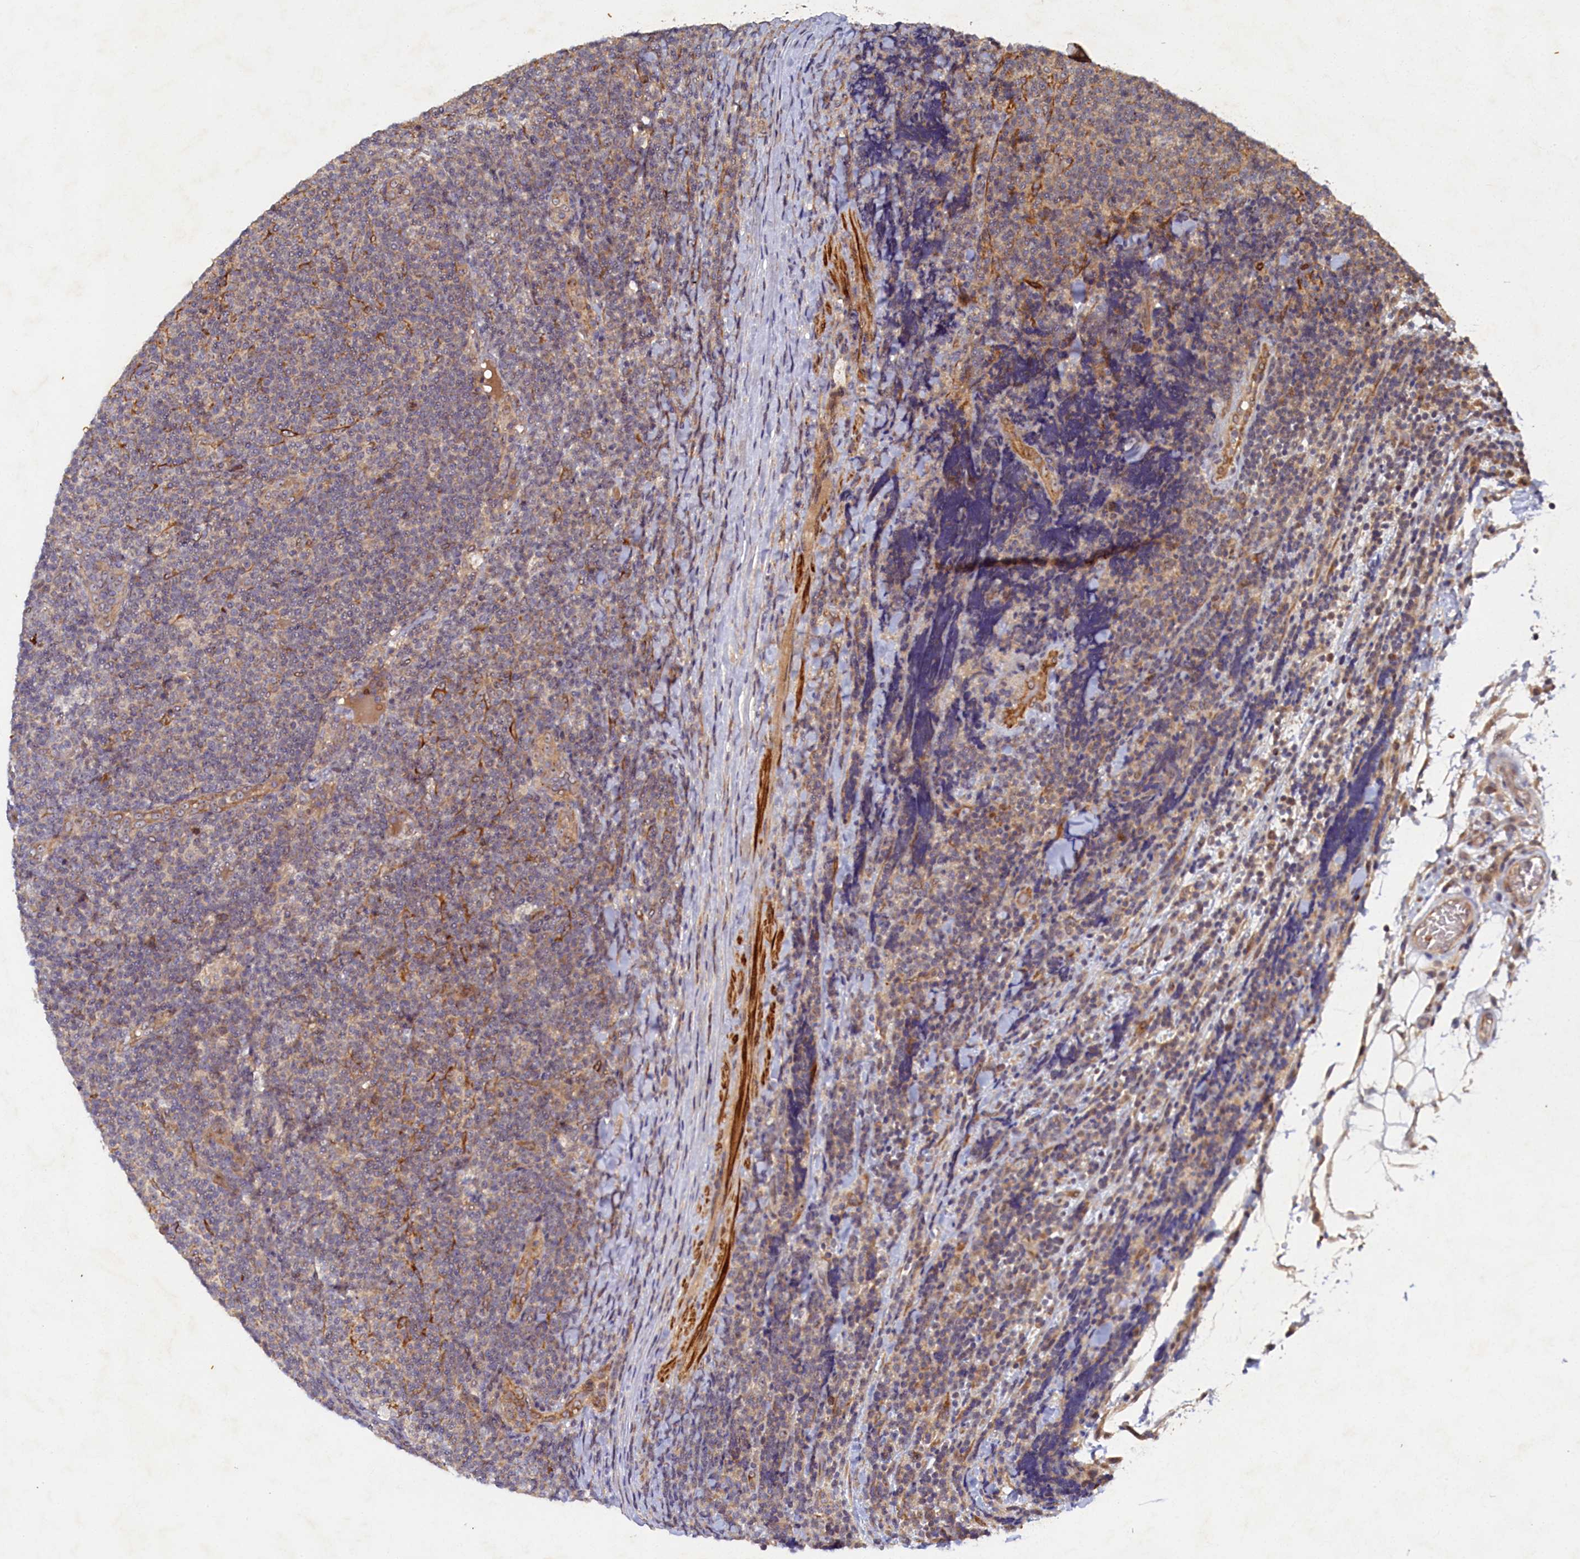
{"staining": {"intensity": "weak", "quantity": "25%-75%", "location": "cytoplasmic/membranous"}, "tissue": "lymphoma", "cell_type": "Tumor cells", "image_type": "cancer", "snomed": [{"axis": "morphology", "description": "Malignant lymphoma, non-Hodgkin's type, Low grade"}, {"axis": "topography", "description": "Lymph node"}], "caption": "The image reveals a brown stain indicating the presence of a protein in the cytoplasmic/membranous of tumor cells in lymphoma.", "gene": "CEP20", "patient": {"sex": "male", "age": 66}}